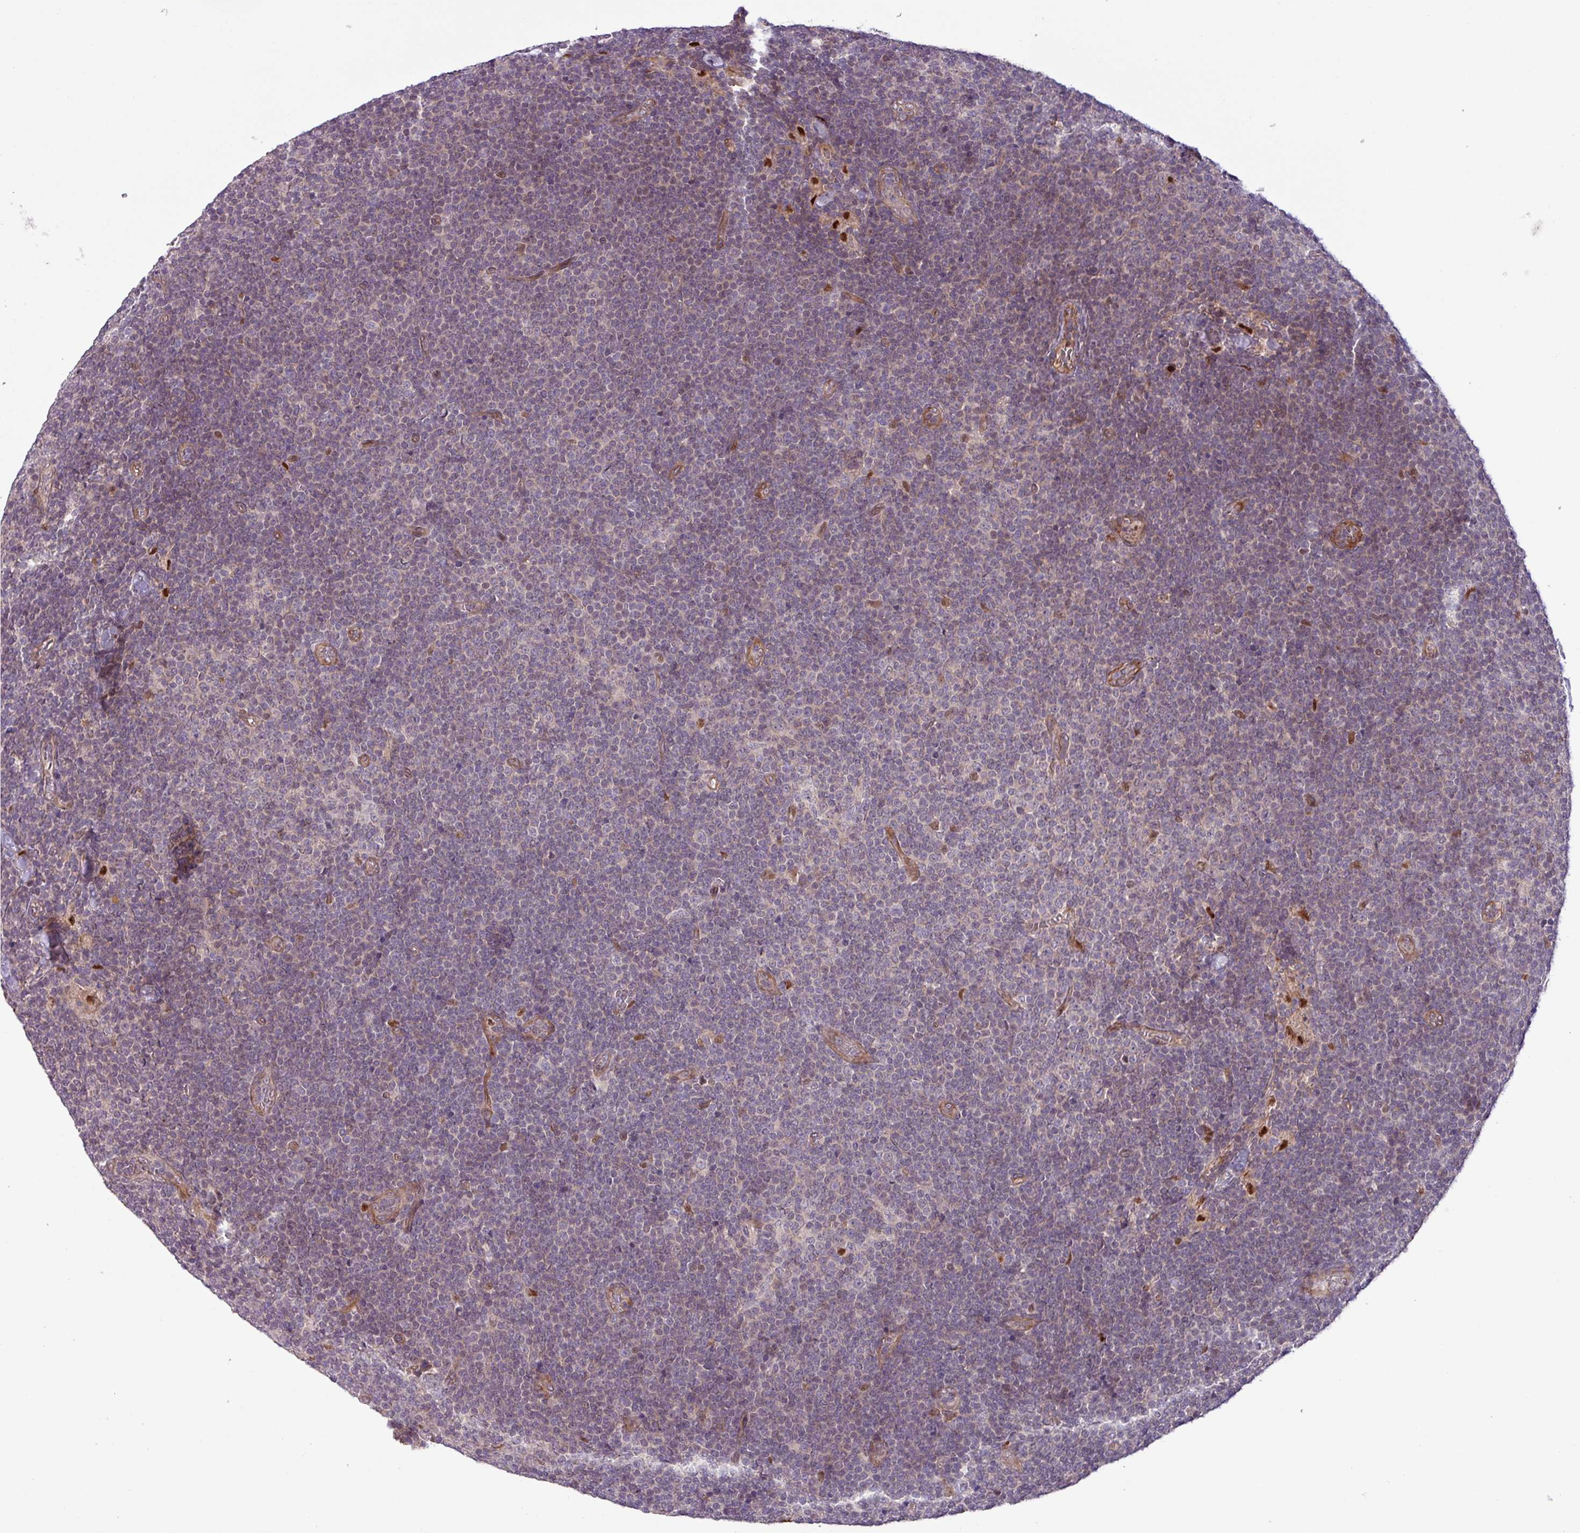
{"staining": {"intensity": "negative", "quantity": "none", "location": "none"}, "tissue": "lymphoma", "cell_type": "Tumor cells", "image_type": "cancer", "snomed": [{"axis": "morphology", "description": "Malignant lymphoma, non-Hodgkin's type, Low grade"}, {"axis": "topography", "description": "Lymph node"}], "caption": "The IHC micrograph has no significant positivity in tumor cells of lymphoma tissue. (Immunohistochemistry, brightfield microscopy, high magnification).", "gene": "CNTRL", "patient": {"sex": "male", "age": 48}}